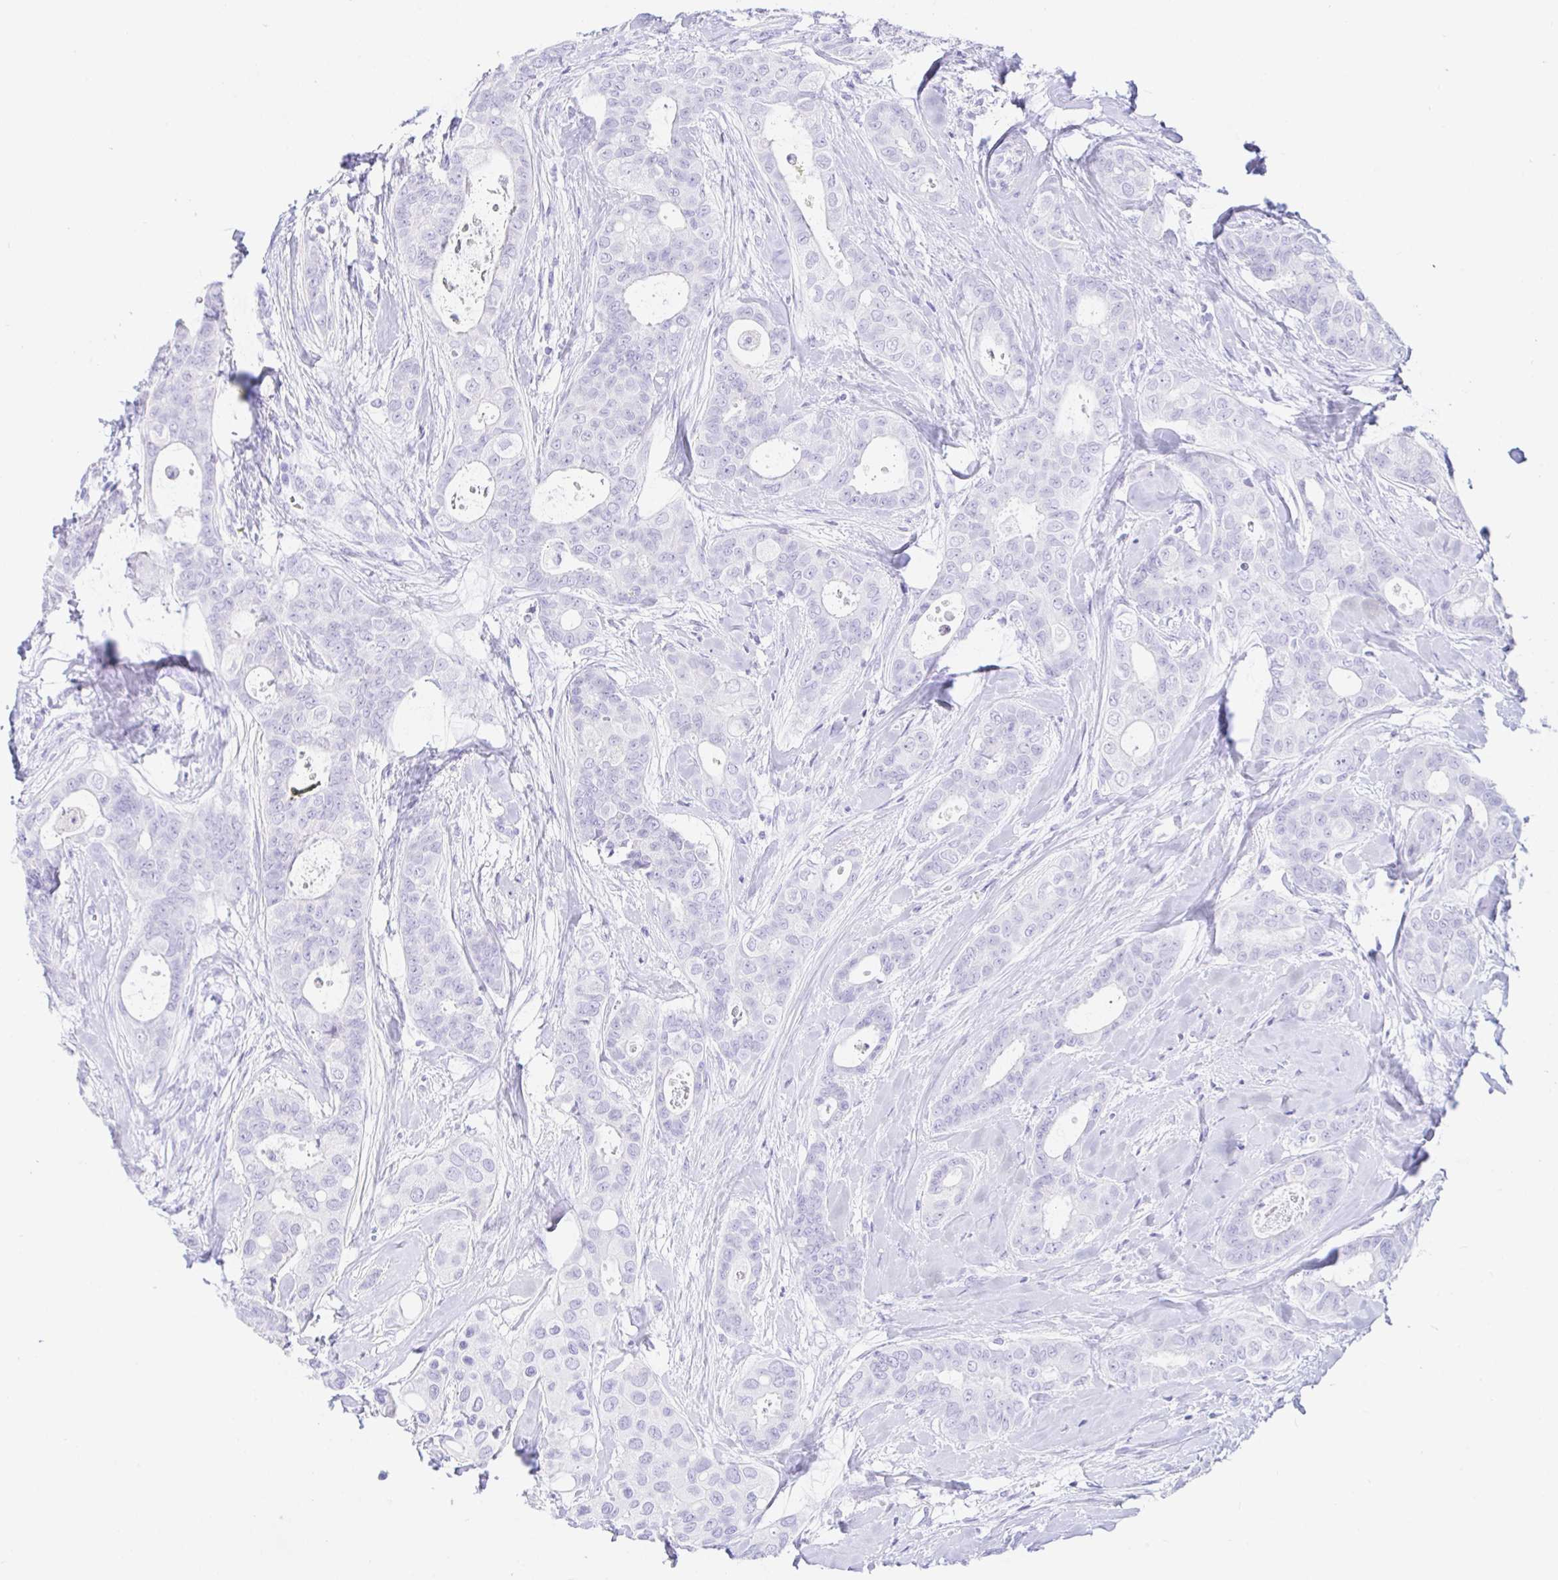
{"staining": {"intensity": "negative", "quantity": "none", "location": "none"}, "tissue": "breast cancer", "cell_type": "Tumor cells", "image_type": "cancer", "snomed": [{"axis": "morphology", "description": "Duct carcinoma"}, {"axis": "topography", "description": "Breast"}], "caption": "High magnification brightfield microscopy of breast infiltrating ductal carcinoma stained with DAB (brown) and counterstained with hematoxylin (blue): tumor cells show no significant expression.", "gene": "PAX8", "patient": {"sex": "female", "age": 45}}